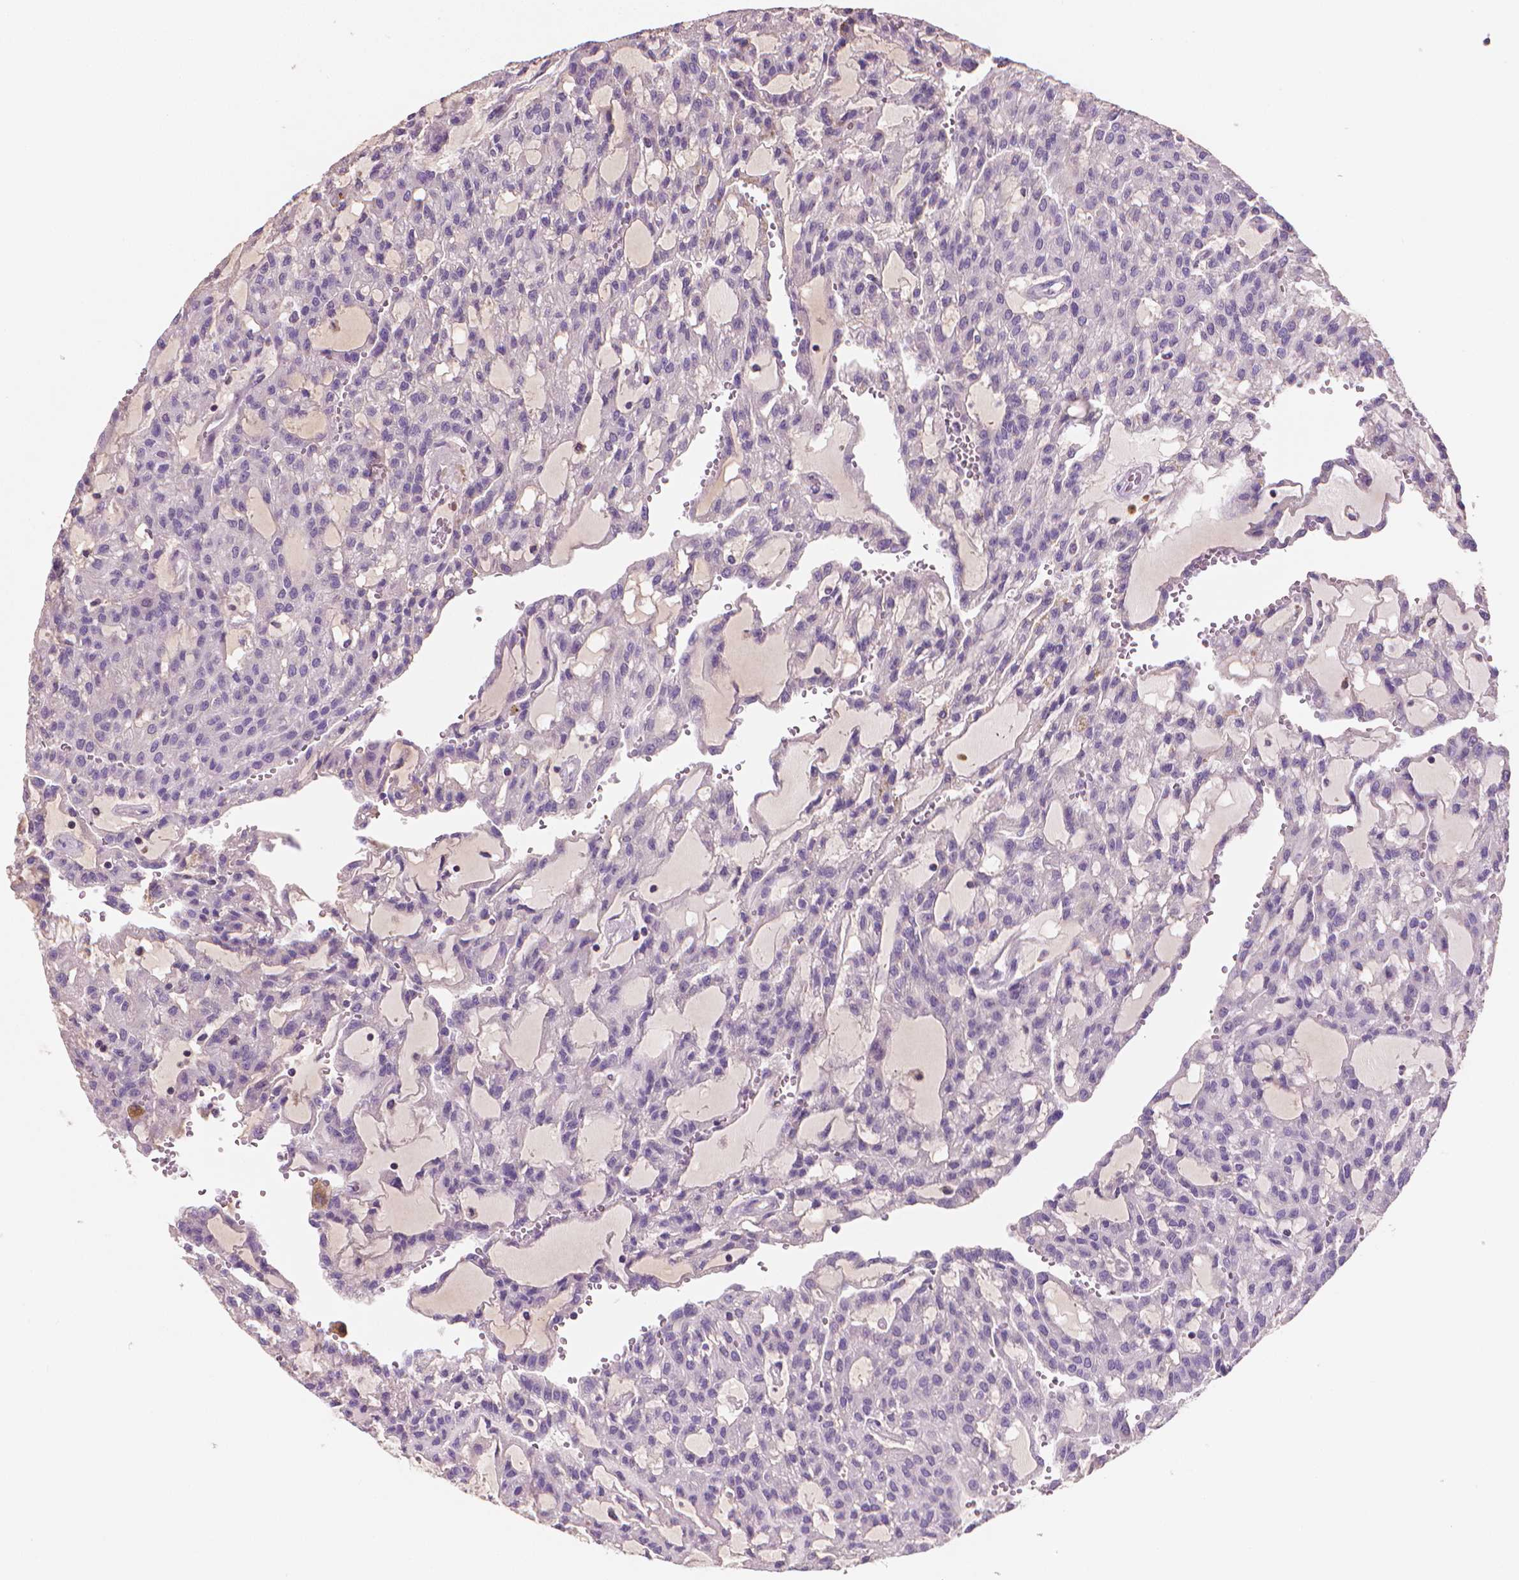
{"staining": {"intensity": "negative", "quantity": "none", "location": "none"}, "tissue": "renal cancer", "cell_type": "Tumor cells", "image_type": "cancer", "snomed": [{"axis": "morphology", "description": "Adenocarcinoma, NOS"}, {"axis": "topography", "description": "Kidney"}], "caption": "This is an immunohistochemistry (IHC) photomicrograph of human renal cancer. There is no expression in tumor cells.", "gene": "CATIP", "patient": {"sex": "male", "age": 63}}